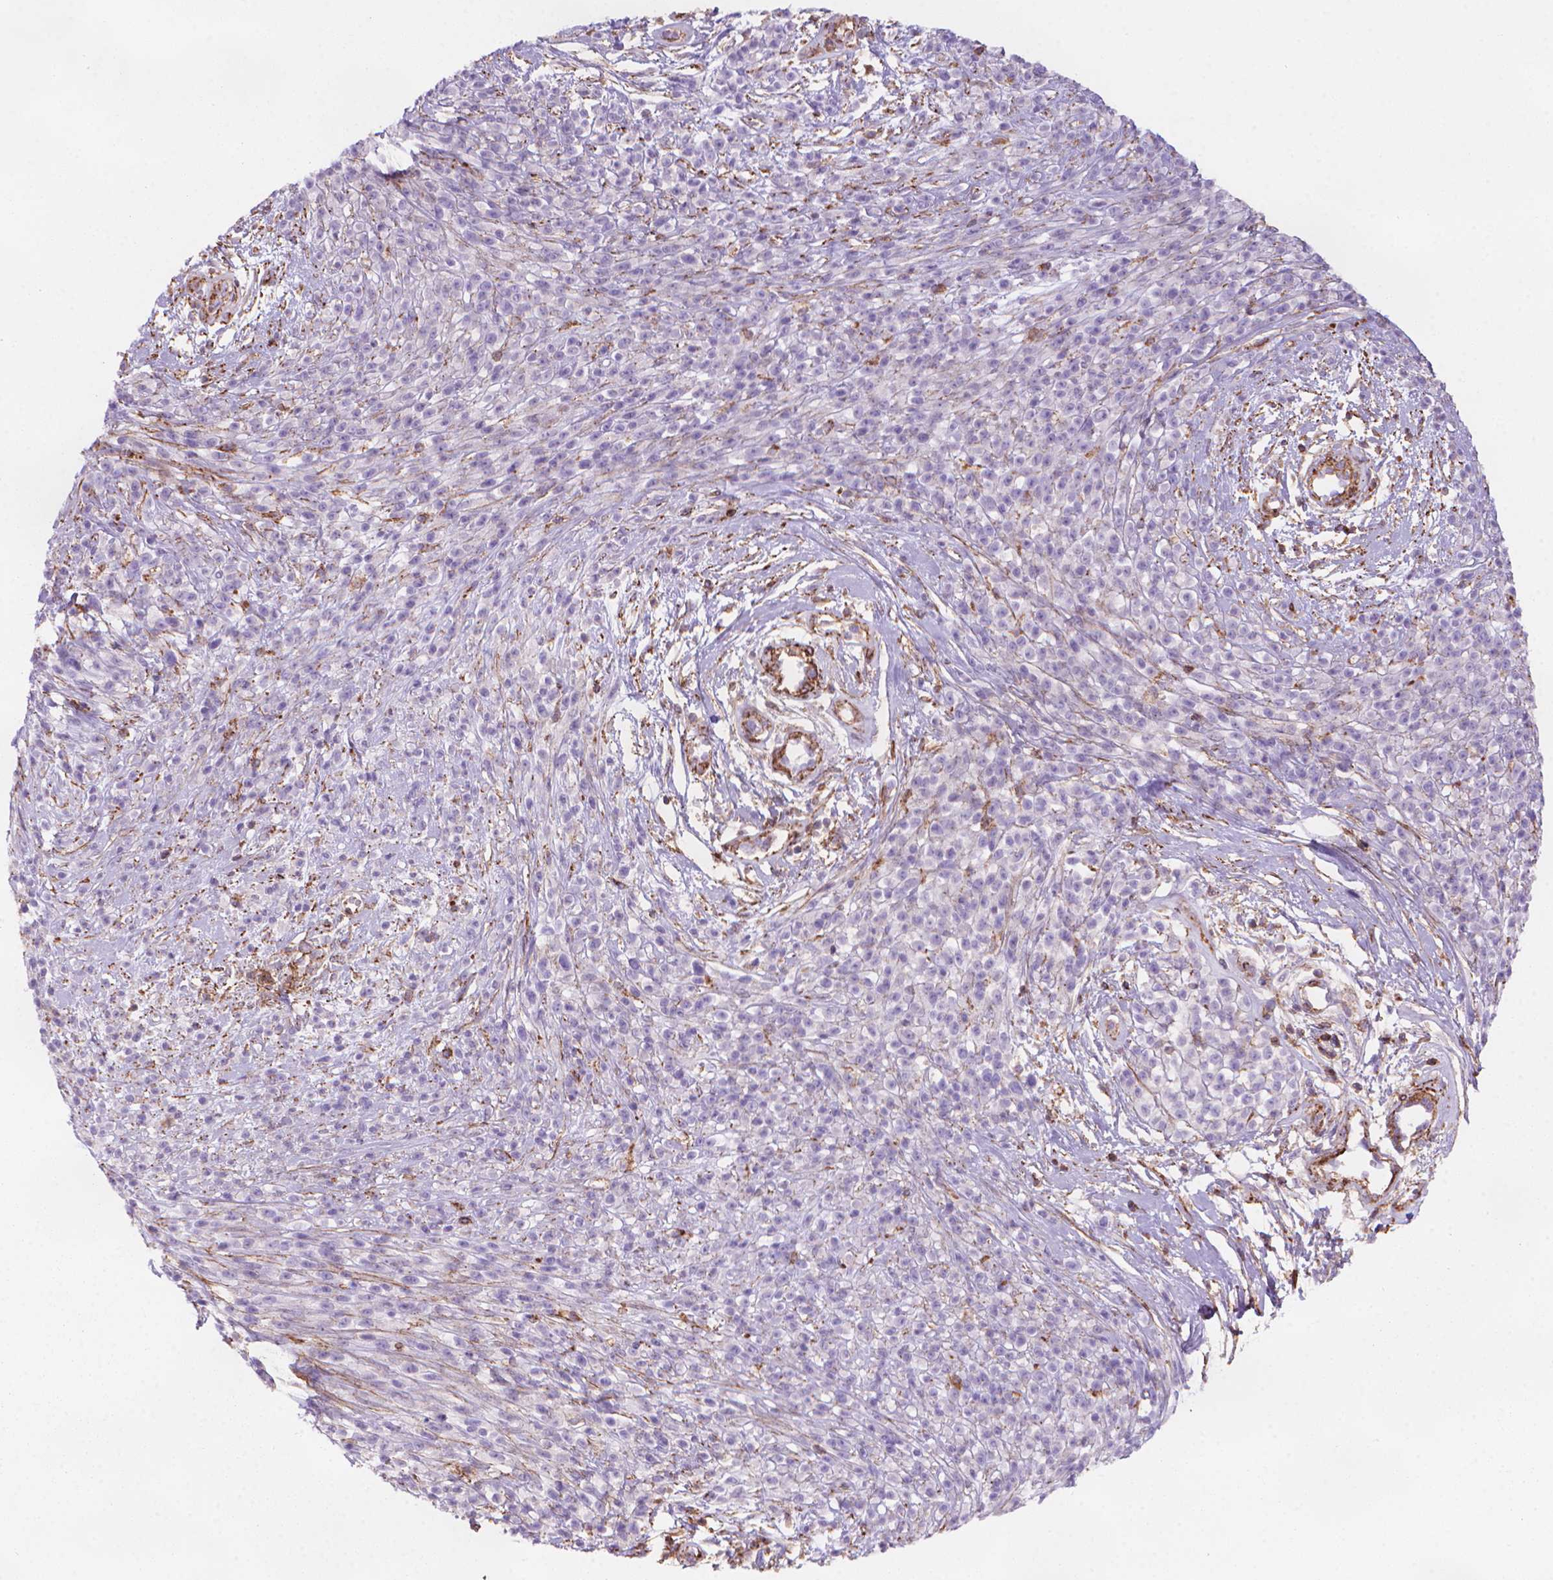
{"staining": {"intensity": "negative", "quantity": "none", "location": "none"}, "tissue": "melanoma", "cell_type": "Tumor cells", "image_type": "cancer", "snomed": [{"axis": "morphology", "description": "Malignant melanoma, NOS"}, {"axis": "topography", "description": "Skin"}, {"axis": "topography", "description": "Skin of trunk"}], "caption": "This histopathology image is of melanoma stained with IHC to label a protein in brown with the nuclei are counter-stained blue. There is no expression in tumor cells. (Stains: DAB immunohistochemistry with hematoxylin counter stain, Microscopy: brightfield microscopy at high magnification).", "gene": "PATJ", "patient": {"sex": "male", "age": 74}}